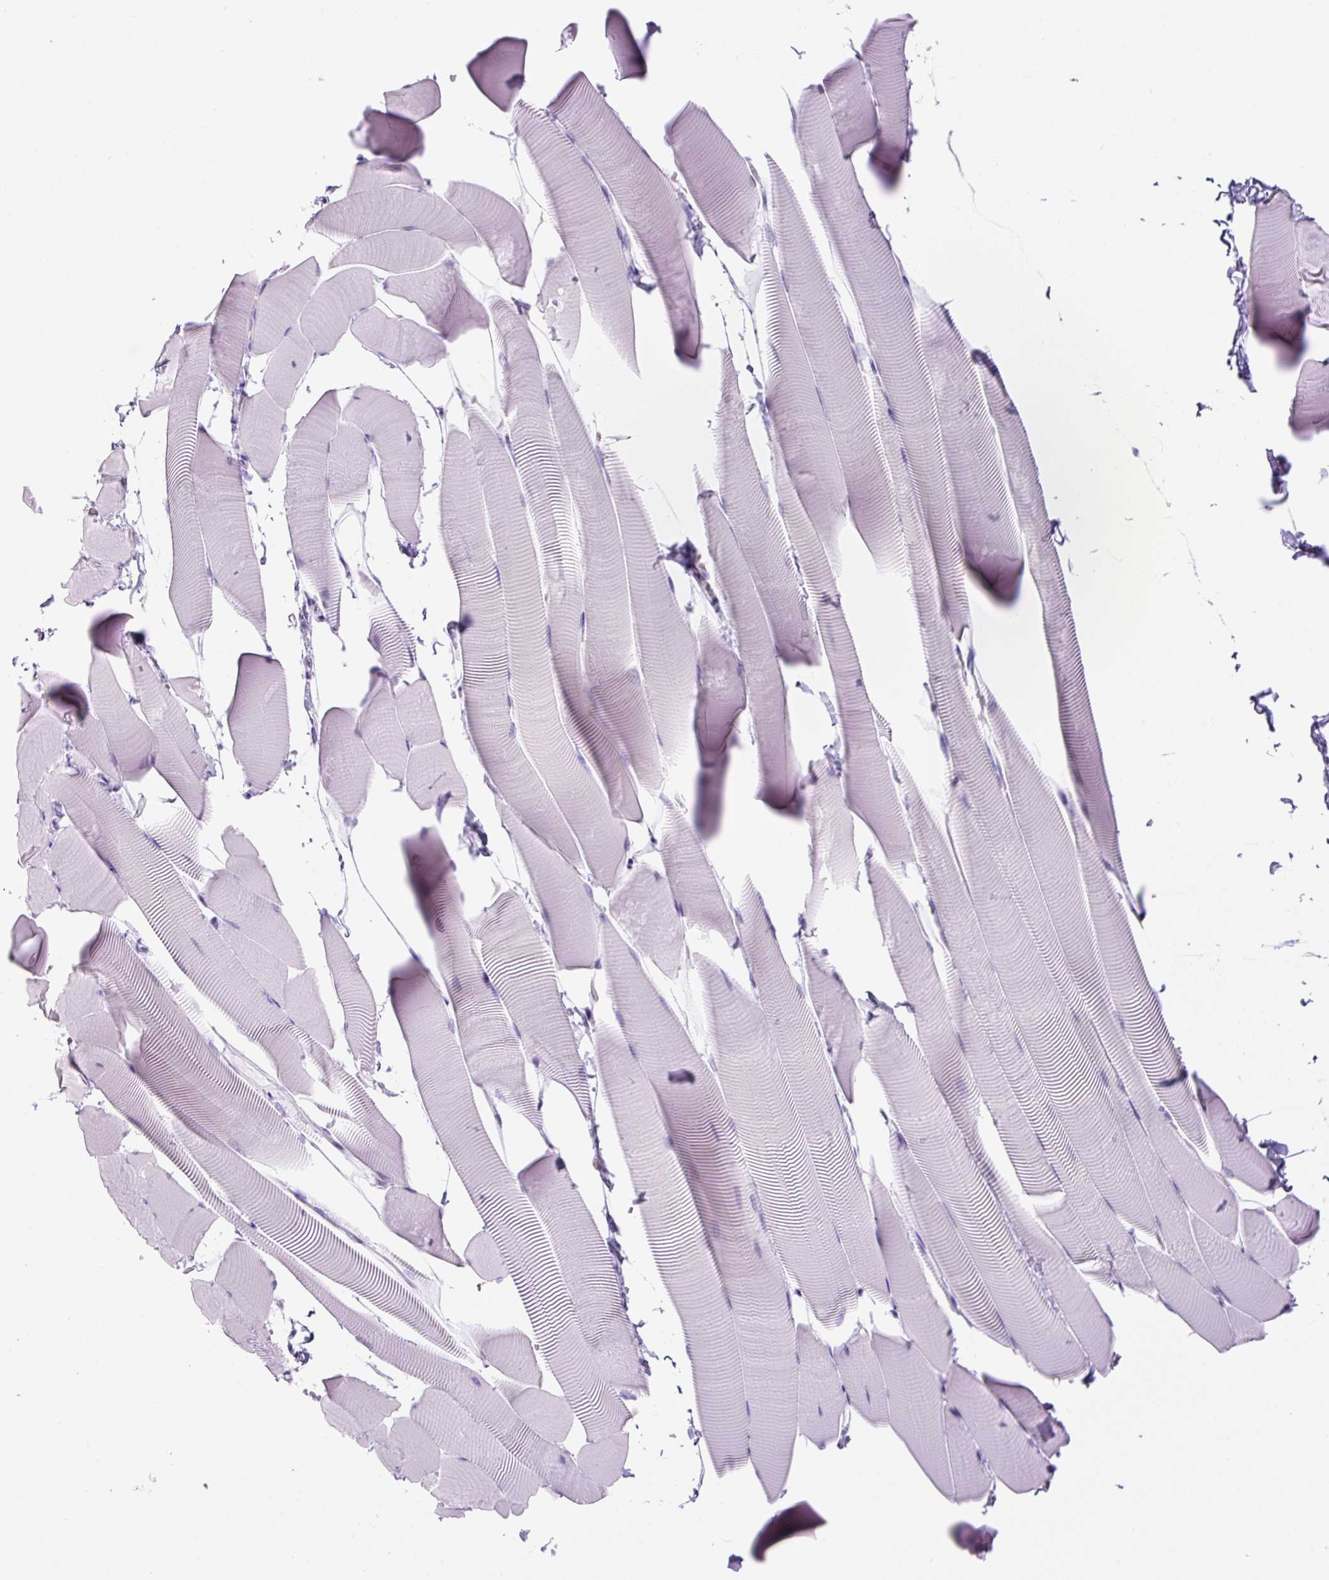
{"staining": {"intensity": "negative", "quantity": "none", "location": "none"}, "tissue": "skeletal muscle", "cell_type": "Myocytes", "image_type": "normal", "snomed": [{"axis": "morphology", "description": "Normal tissue, NOS"}, {"axis": "topography", "description": "Skeletal muscle"}], "caption": "This is an immunohistochemistry (IHC) micrograph of normal skeletal muscle. There is no staining in myocytes.", "gene": "RSPO4", "patient": {"sex": "male", "age": 25}}